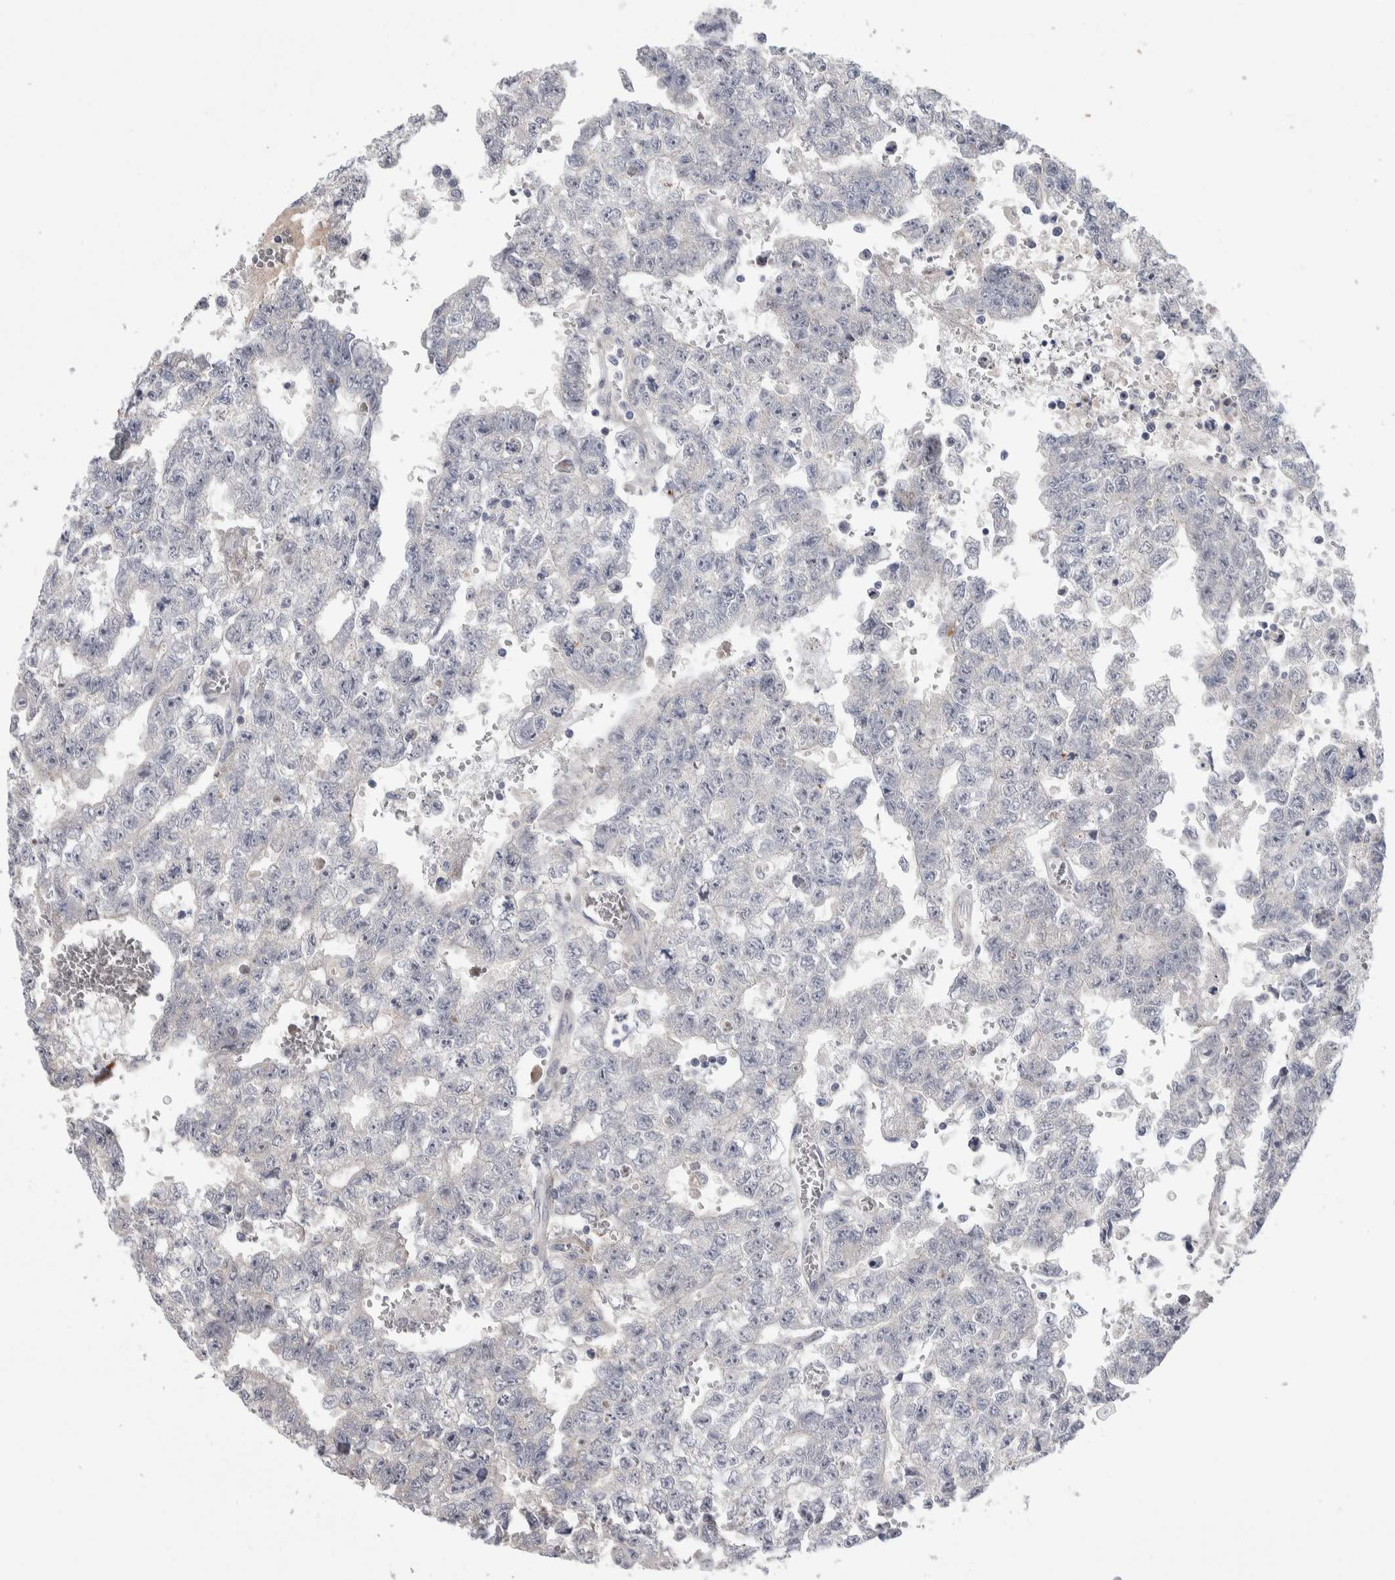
{"staining": {"intensity": "negative", "quantity": "none", "location": "none"}, "tissue": "testis cancer", "cell_type": "Tumor cells", "image_type": "cancer", "snomed": [{"axis": "morphology", "description": "Seminoma, NOS"}, {"axis": "morphology", "description": "Carcinoma, Embryonal, NOS"}, {"axis": "topography", "description": "Testis"}], "caption": "Immunohistochemistry photomicrograph of human testis cancer stained for a protein (brown), which exhibits no expression in tumor cells.", "gene": "PSMG3", "patient": {"sex": "male", "age": 38}}